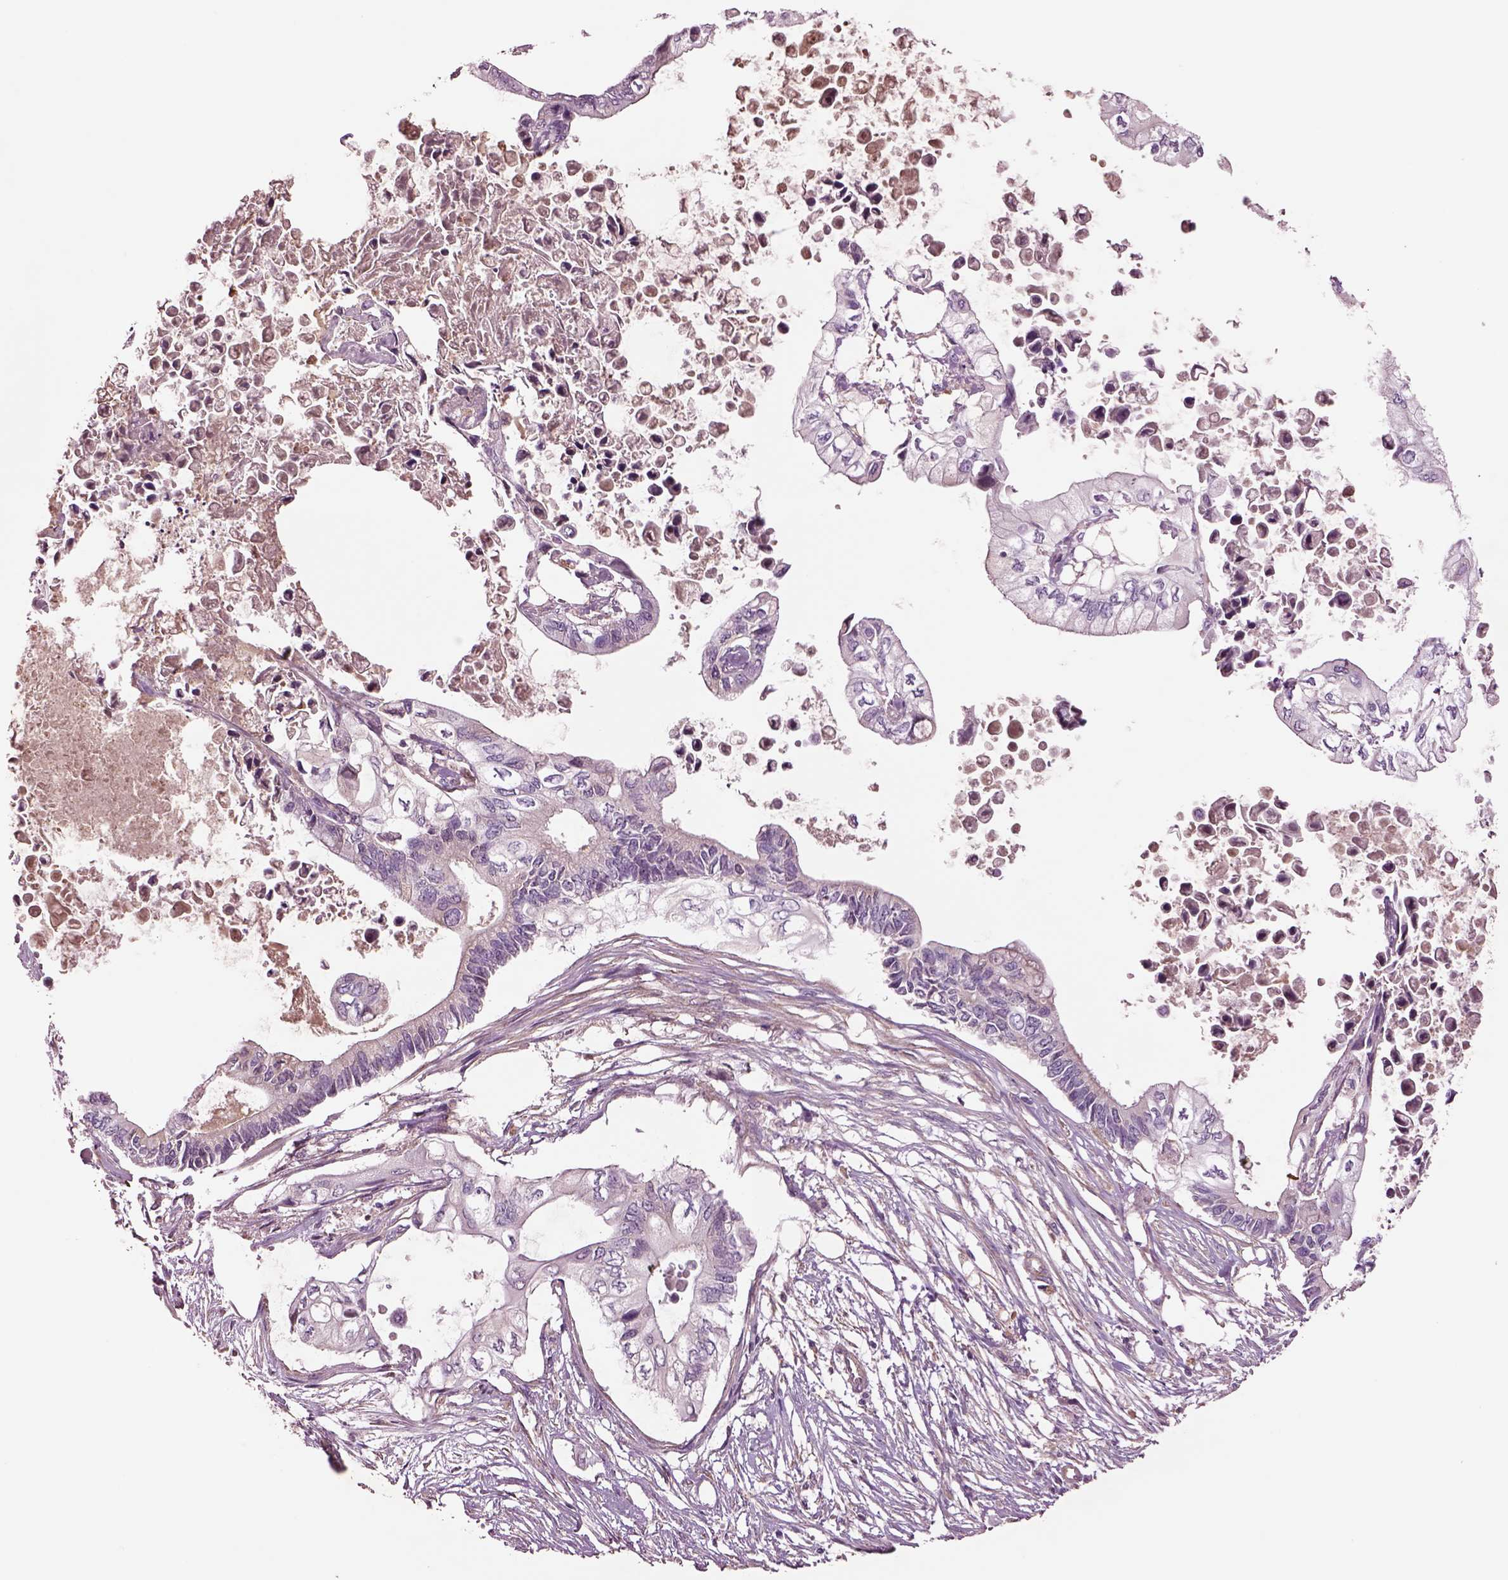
{"staining": {"intensity": "negative", "quantity": "none", "location": "none"}, "tissue": "pancreatic cancer", "cell_type": "Tumor cells", "image_type": "cancer", "snomed": [{"axis": "morphology", "description": "Adenocarcinoma, NOS"}, {"axis": "topography", "description": "Pancreas"}], "caption": "A micrograph of human pancreatic adenocarcinoma is negative for staining in tumor cells.", "gene": "HTR1B", "patient": {"sex": "female", "age": 63}}